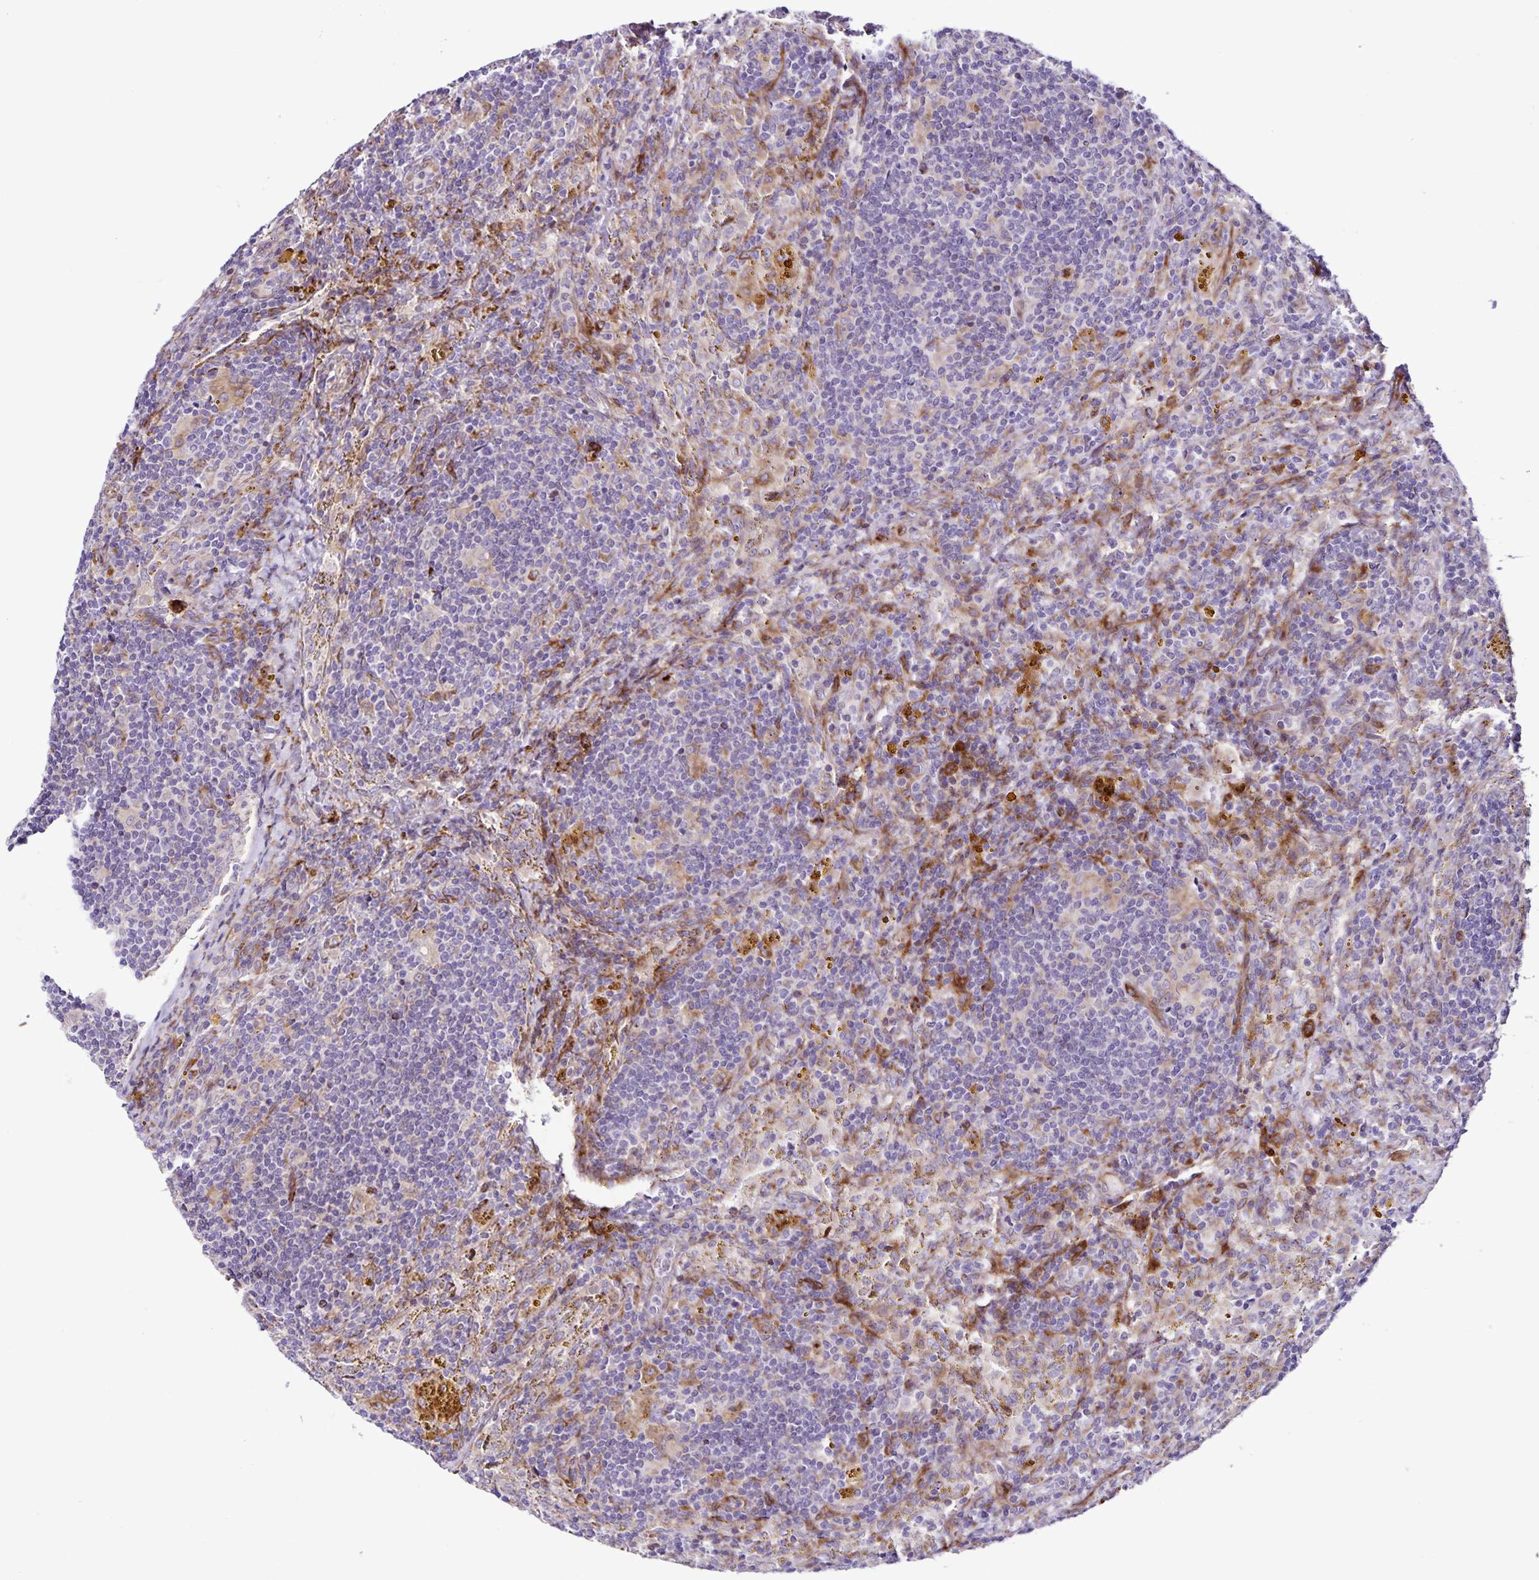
{"staining": {"intensity": "negative", "quantity": "none", "location": "none"}, "tissue": "lymphoma", "cell_type": "Tumor cells", "image_type": "cancer", "snomed": [{"axis": "morphology", "description": "Malignant lymphoma, non-Hodgkin's type, Low grade"}, {"axis": "topography", "description": "Spleen"}], "caption": "This is an IHC micrograph of lymphoma. There is no expression in tumor cells.", "gene": "OSBPL5", "patient": {"sex": "female", "age": 70}}